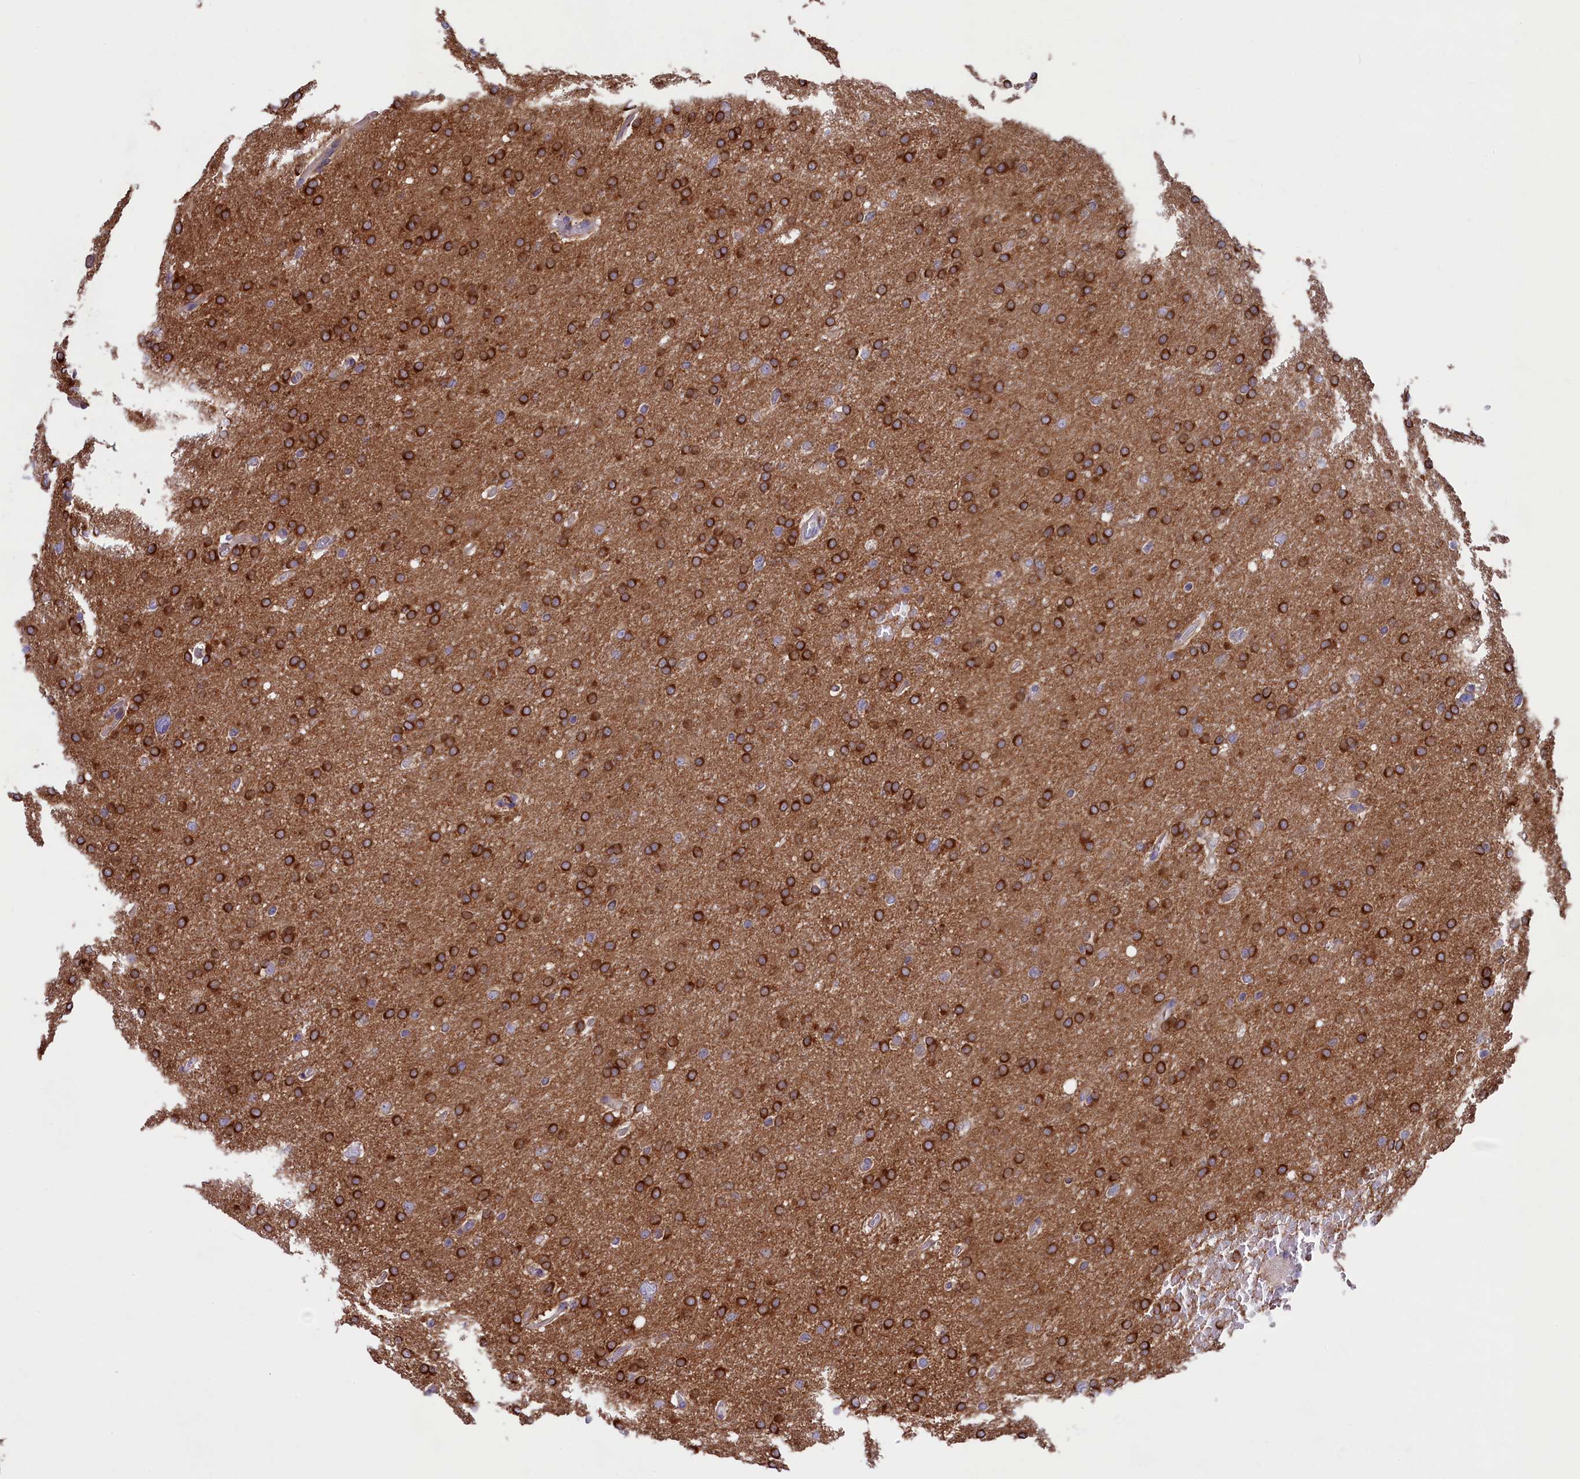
{"staining": {"intensity": "strong", "quantity": ">75%", "location": "cytoplasmic/membranous"}, "tissue": "glioma", "cell_type": "Tumor cells", "image_type": "cancer", "snomed": [{"axis": "morphology", "description": "Glioma, malignant, High grade"}, {"axis": "topography", "description": "Cerebral cortex"}], "caption": "DAB immunohistochemical staining of high-grade glioma (malignant) displays strong cytoplasmic/membranous protein expression in approximately >75% of tumor cells.", "gene": "GPR108", "patient": {"sex": "female", "age": 36}}